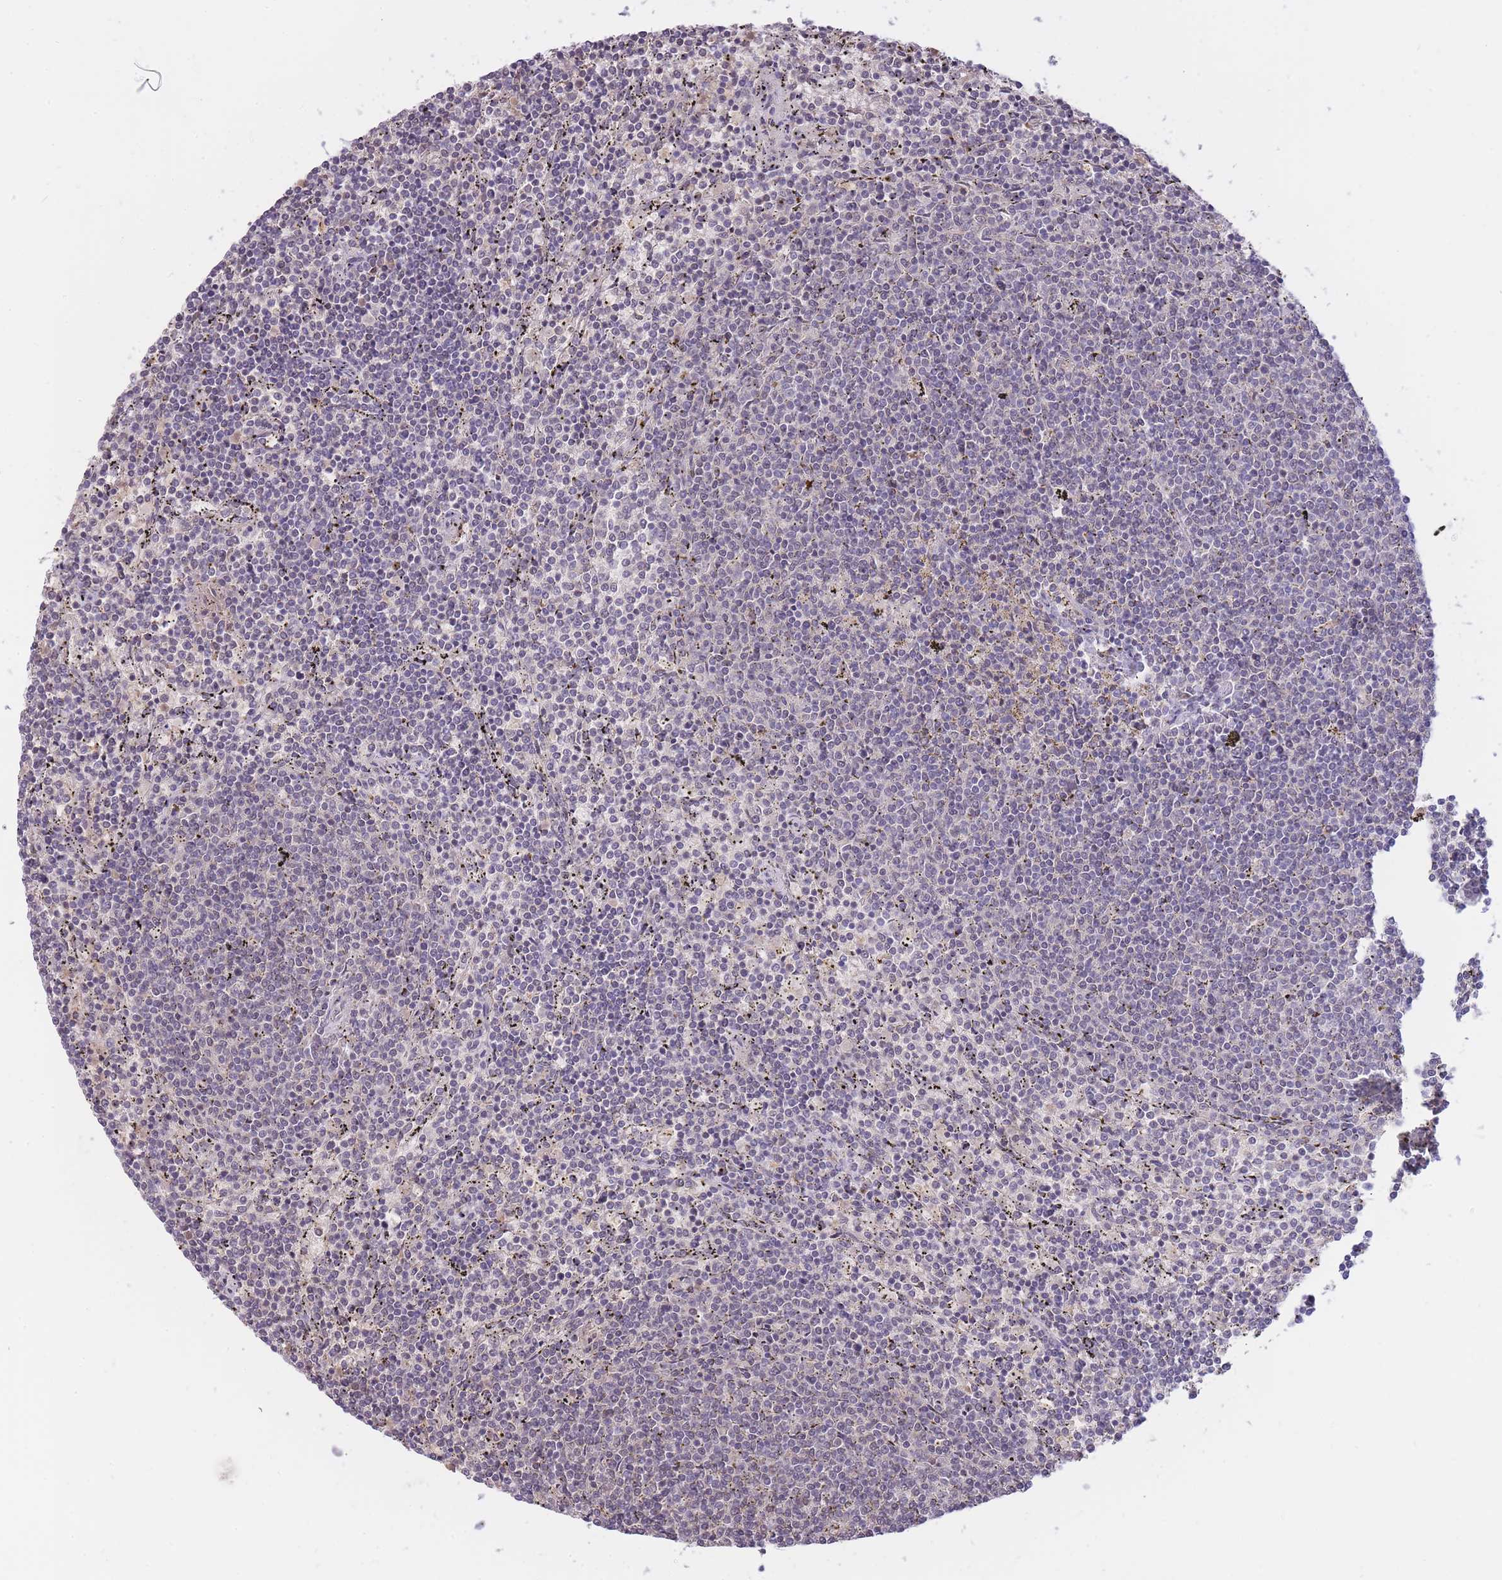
{"staining": {"intensity": "negative", "quantity": "none", "location": "none"}, "tissue": "lymphoma", "cell_type": "Tumor cells", "image_type": "cancer", "snomed": [{"axis": "morphology", "description": "Malignant lymphoma, non-Hodgkin's type, Low grade"}, {"axis": "topography", "description": "Spleen"}], "caption": "Immunohistochemistry (IHC) of lymphoma demonstrates no staining in tumor cells.", "gene": "GOLGA6L25", "patient": {"sex": "female", "age": 50}}